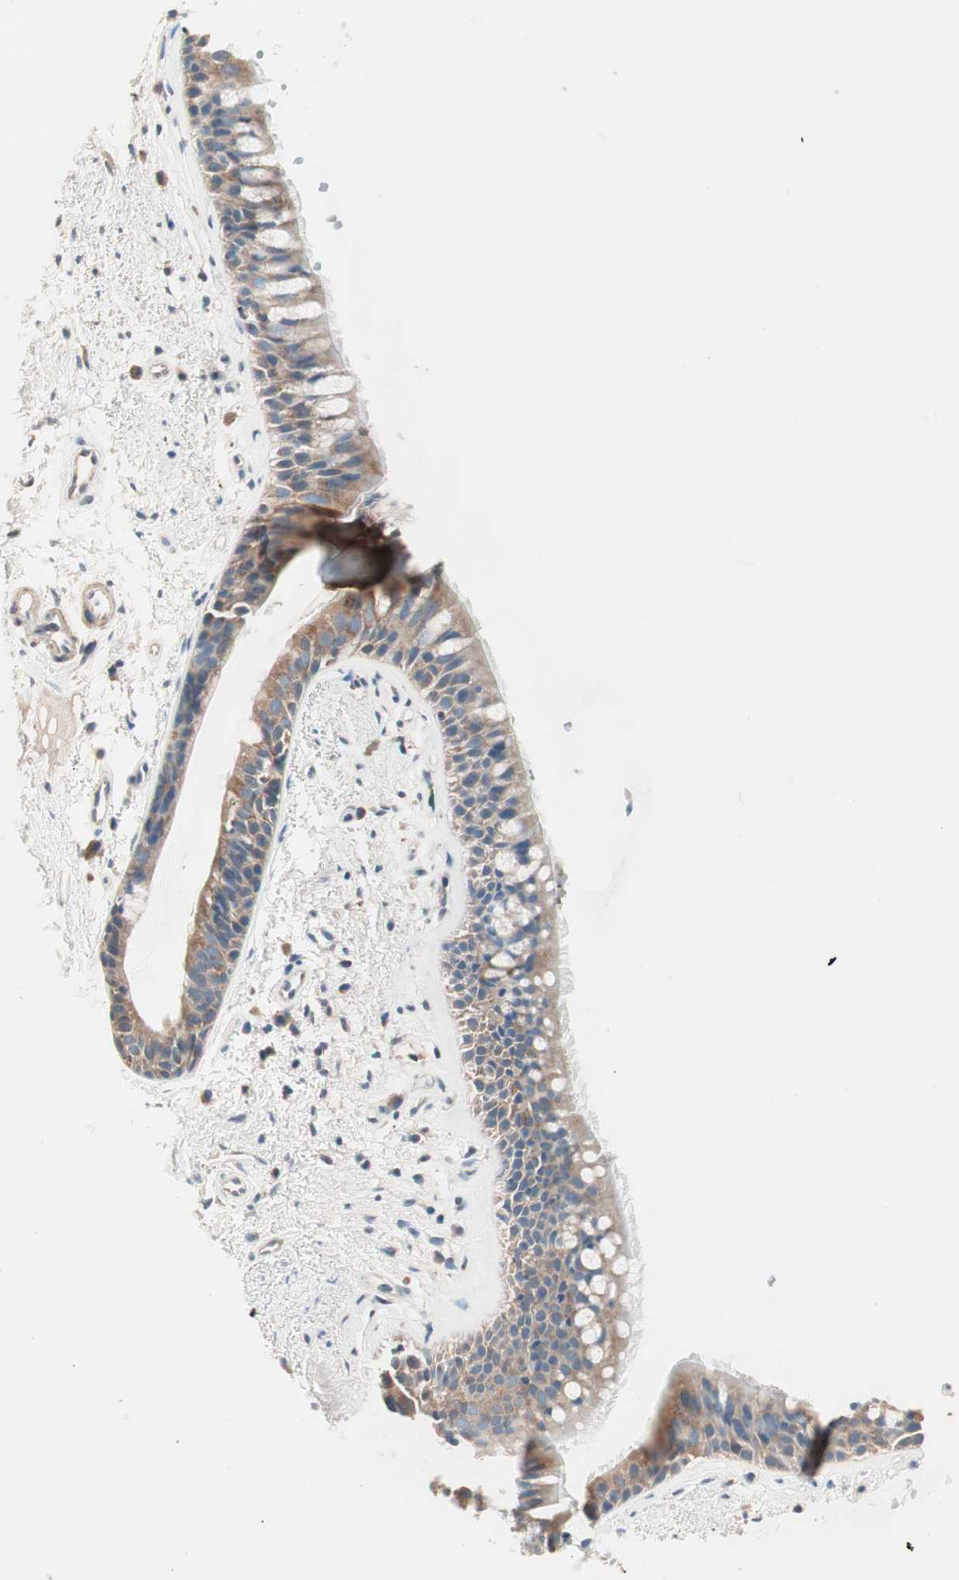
{"staining": {"intensity": "moderate", "quantity": ">75%", "location": "cytoplasmic/membranous"}, "tissue": "bronchus", "cell_type": "Respiratory epithelial cells", "image_type": "normal", "snomed": [{"axis": "morphology", "description": "Normal tissue, NOS"}, {"axis": "topography", "description": "Bronchus"}], "caption": "Respiratory epithelial cells demonstrate moderate cytoplasmic/membranous positivity in about >75% of cells in normal bronchus. The staining is performed using DAB (3,3'-diaminobenzidine) brown chromogen to label protein expression. The nuclei are counter-stained blue using hematoxylin.", "gene": "RAD54B", "patient": {"sex": "female", "age": 54}}